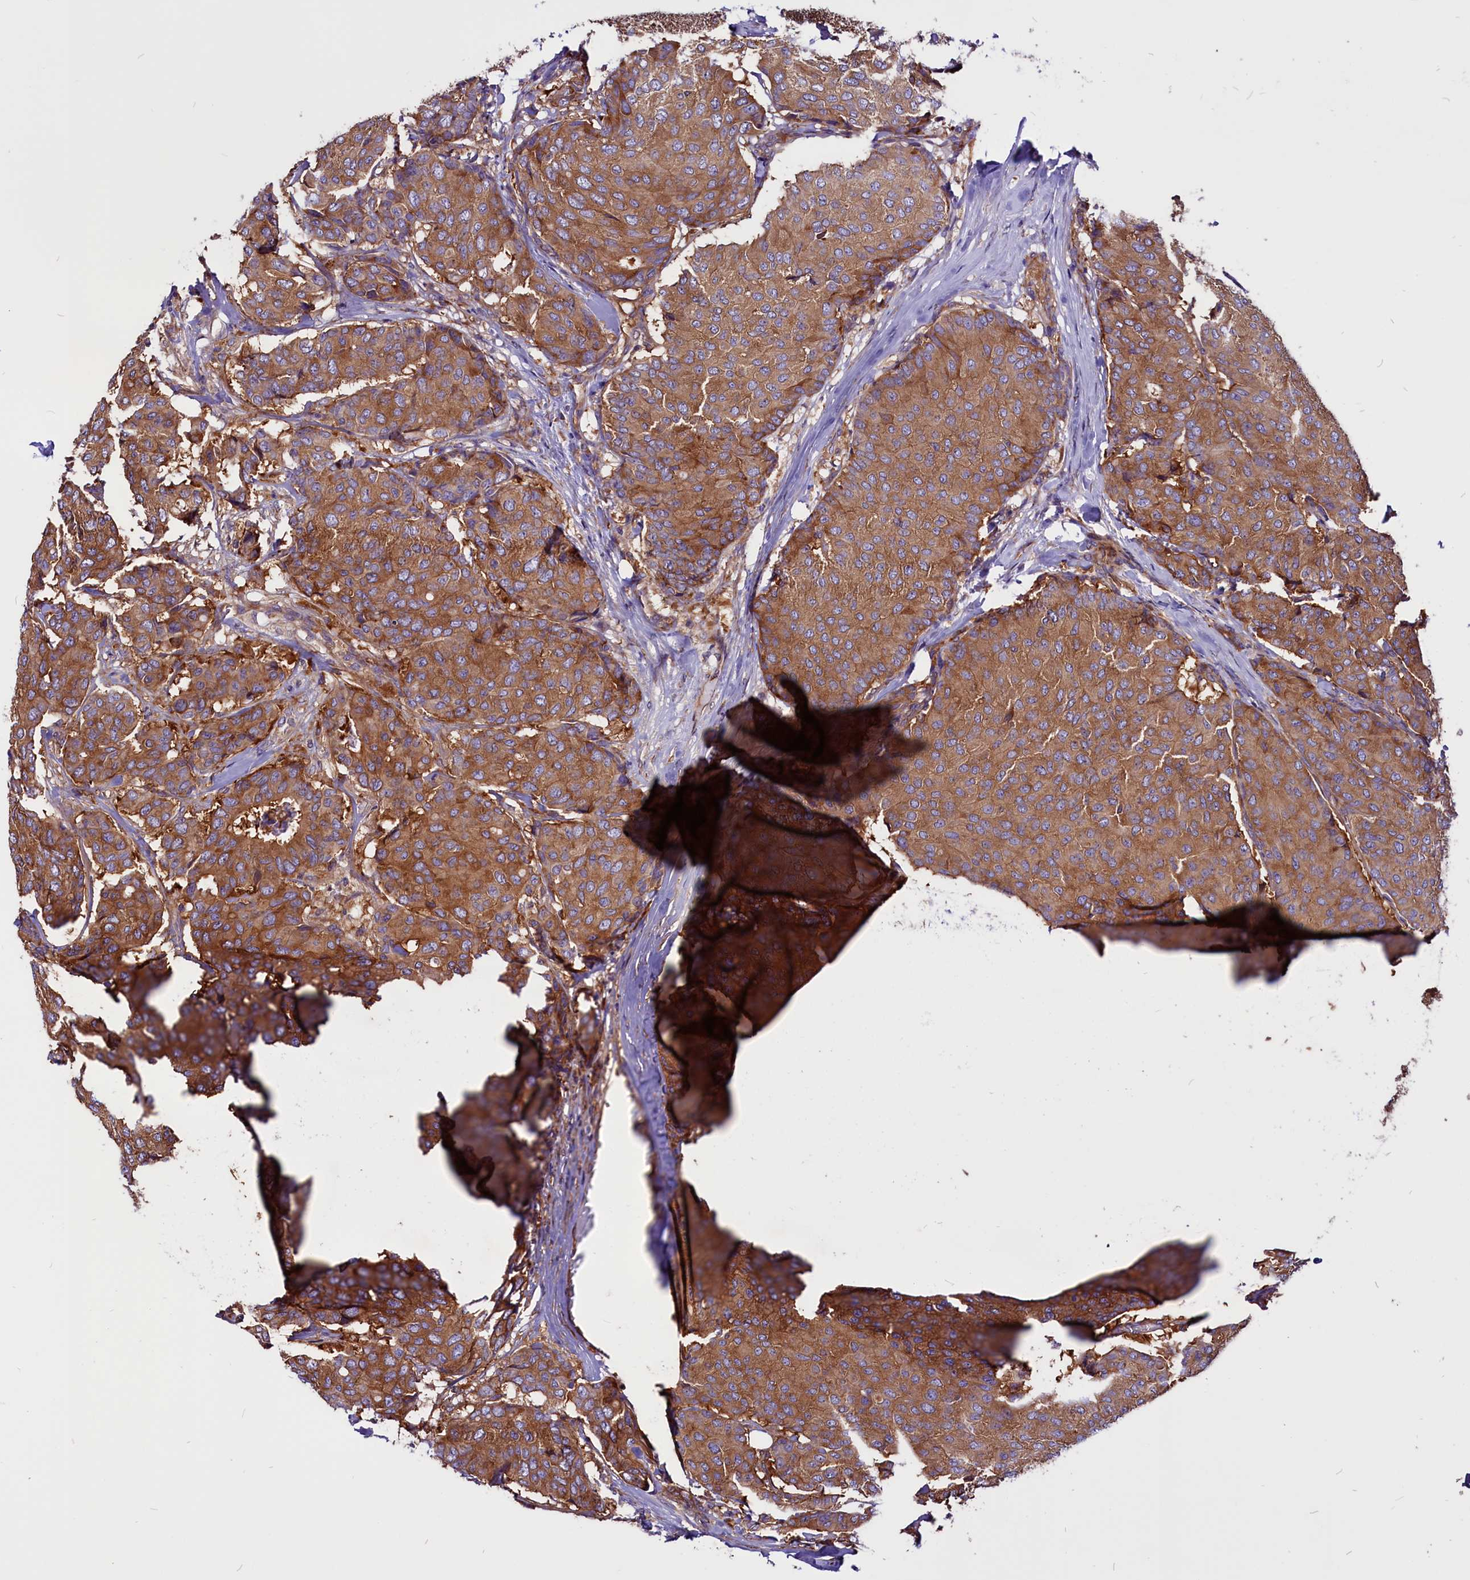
{"staining": {"intensity": "moderate", "quantity": ">75%", "location": "cytoplasmic/membranous"}, "tissue": "breast cancer", "cell_type": "Tumor cells", "image_type": "cancer", "snomed": [{"axis": "morphology", "description": "Duct carcinoma"}, {"axis": "topography", "description": "Breast"}], "caption": "A brown stain shows moderate cytoplasmic/membranous staining of a protein in human breast intraductal carcinoma tumor cells.", "gene": "EIF3G", "patient": {"sex": "female", "age": 75}}